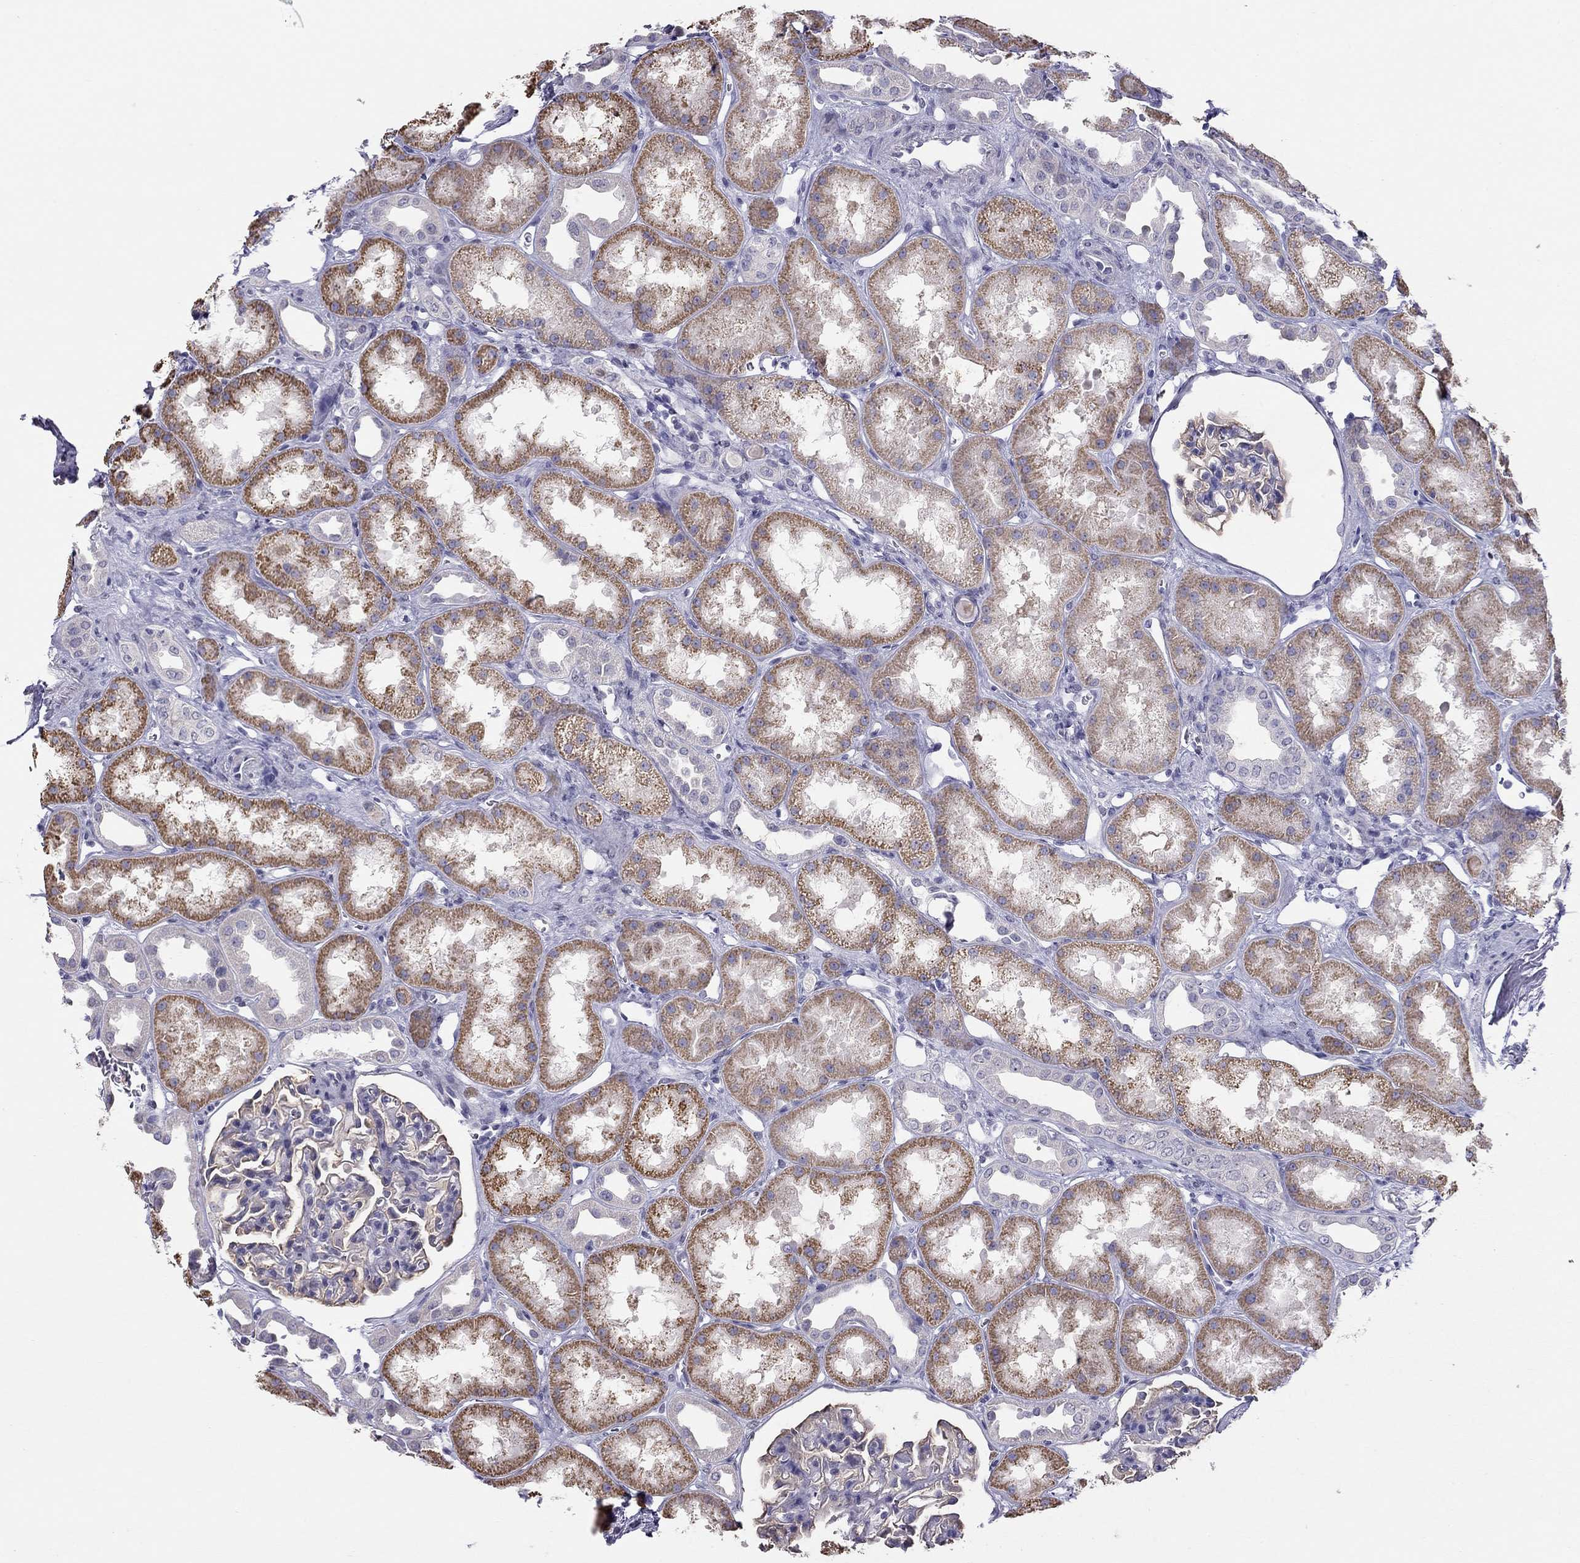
{"staining": {"intensity": "negative", "quantity": "none", "location": "none"}, "tissue": "kidney", "cell_type": "Cells in glomeruli", "image_type": "normal", "snomed": [{"axis": "morphology", "description": "Normal tissue, NOS"}, {"axis": "topography", "description": "Kidney"}], "caption": "IHC photomicrograph of normal human kidney stained for a protein (brown), which displays no expression in cells in glomeruli. (Immunohistochemistry, brightfield microscopy, high magnification).", "gene": "KCNV2", "patient": {"sex": "male", "age": 61}}